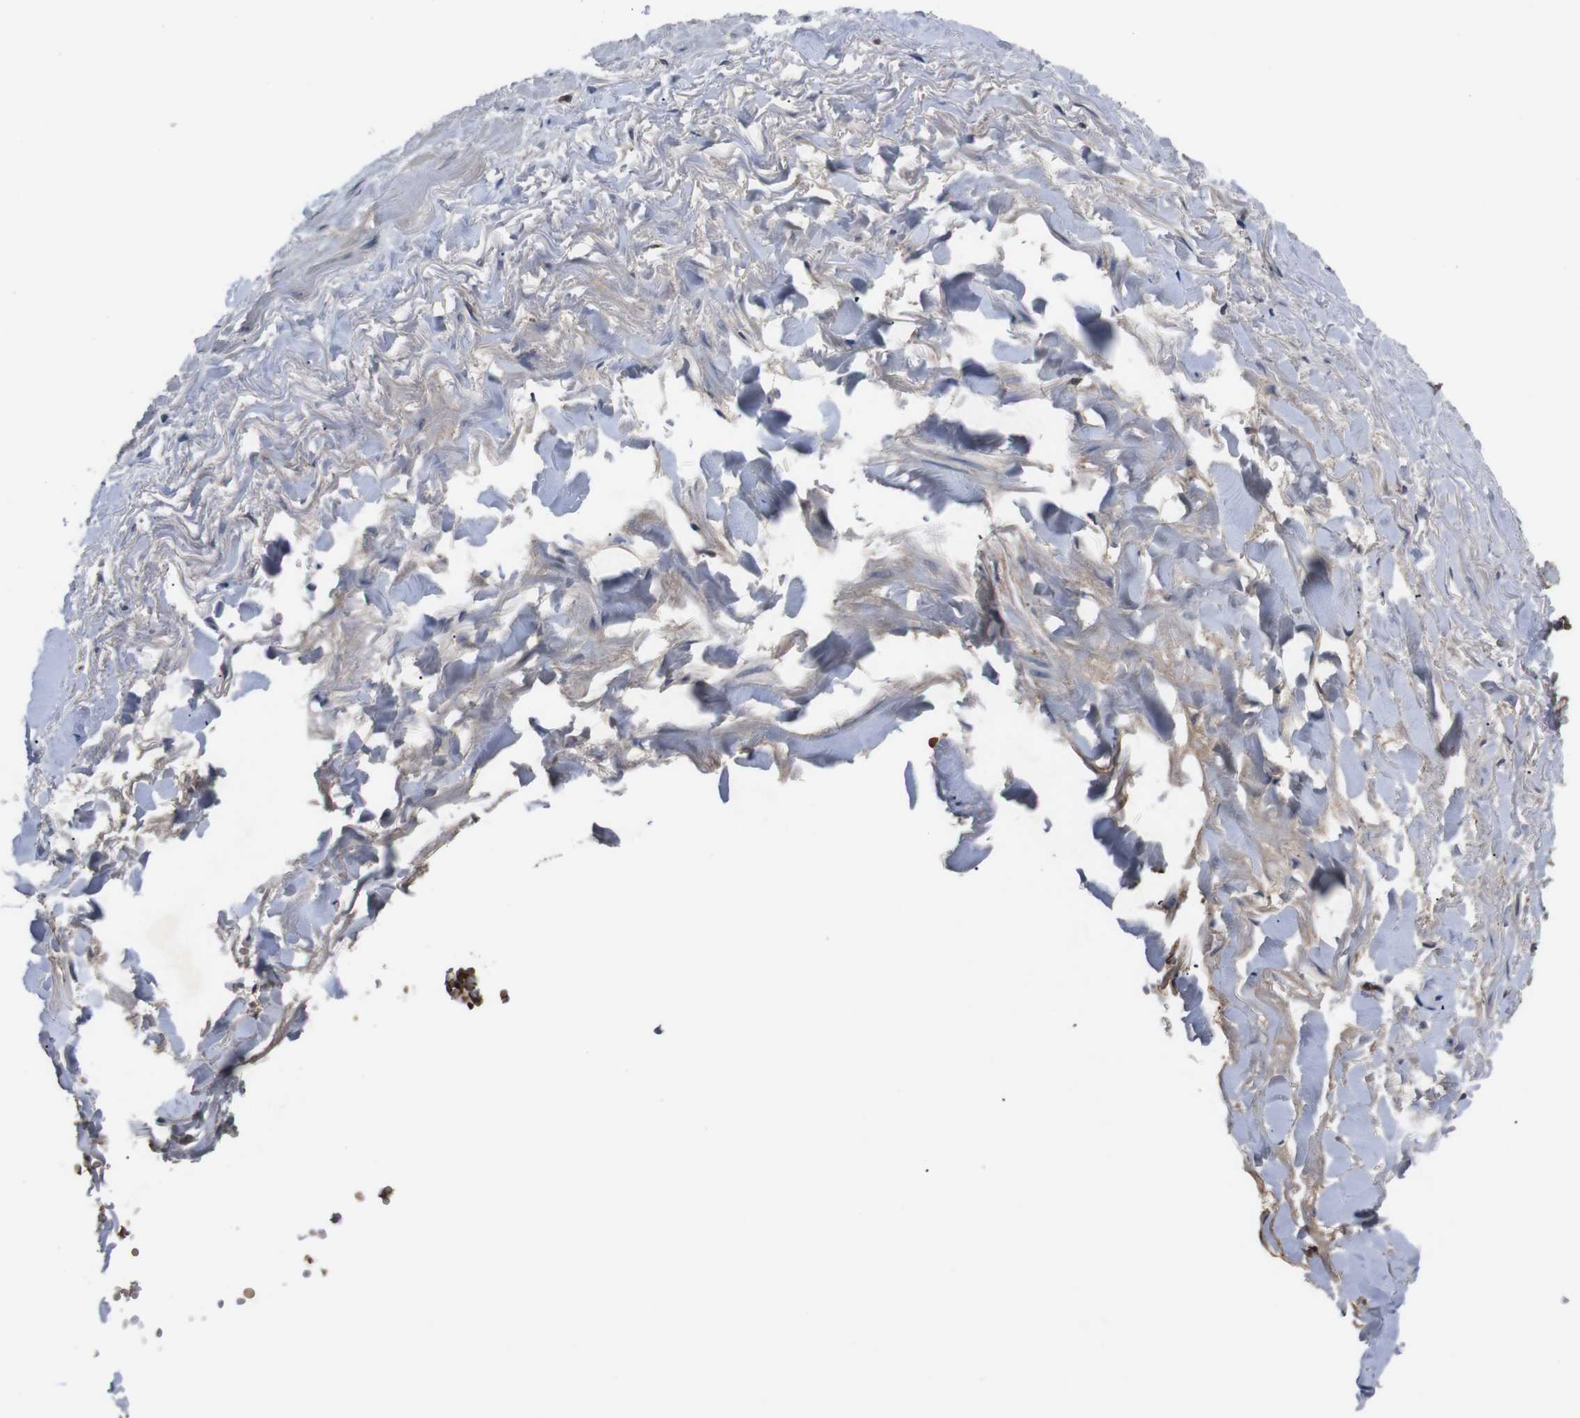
{"staining": {"intensity": "weak", "quantity": ">75%", "location": "cytoplasmic/membranous"}, "tissue": "adipose tissue", "cell_type": "Adipocytes", "image_type": "normal", "snomed": [{"axis": "morphology", "description": "Normal tissue, NOS"}, {"axis": "topography", "description": "Adipose tissue"}, {"axis": "topography", "description": "Peripheral nerve tissue"}], "caption": "A histopathology image of human adipose tissue stained for a protein displays weak cytoplasmic/membranous brown staining in adipocytes. The staining was performed using DAB (3,3'-diaminobenzidine) to visualize the protein expression in brown, while the nuclei were stained in blue with hematoxylin (Magnification: 20x).", "gene": "SPTB", "patient": {"sex": "male", "age": 52}}